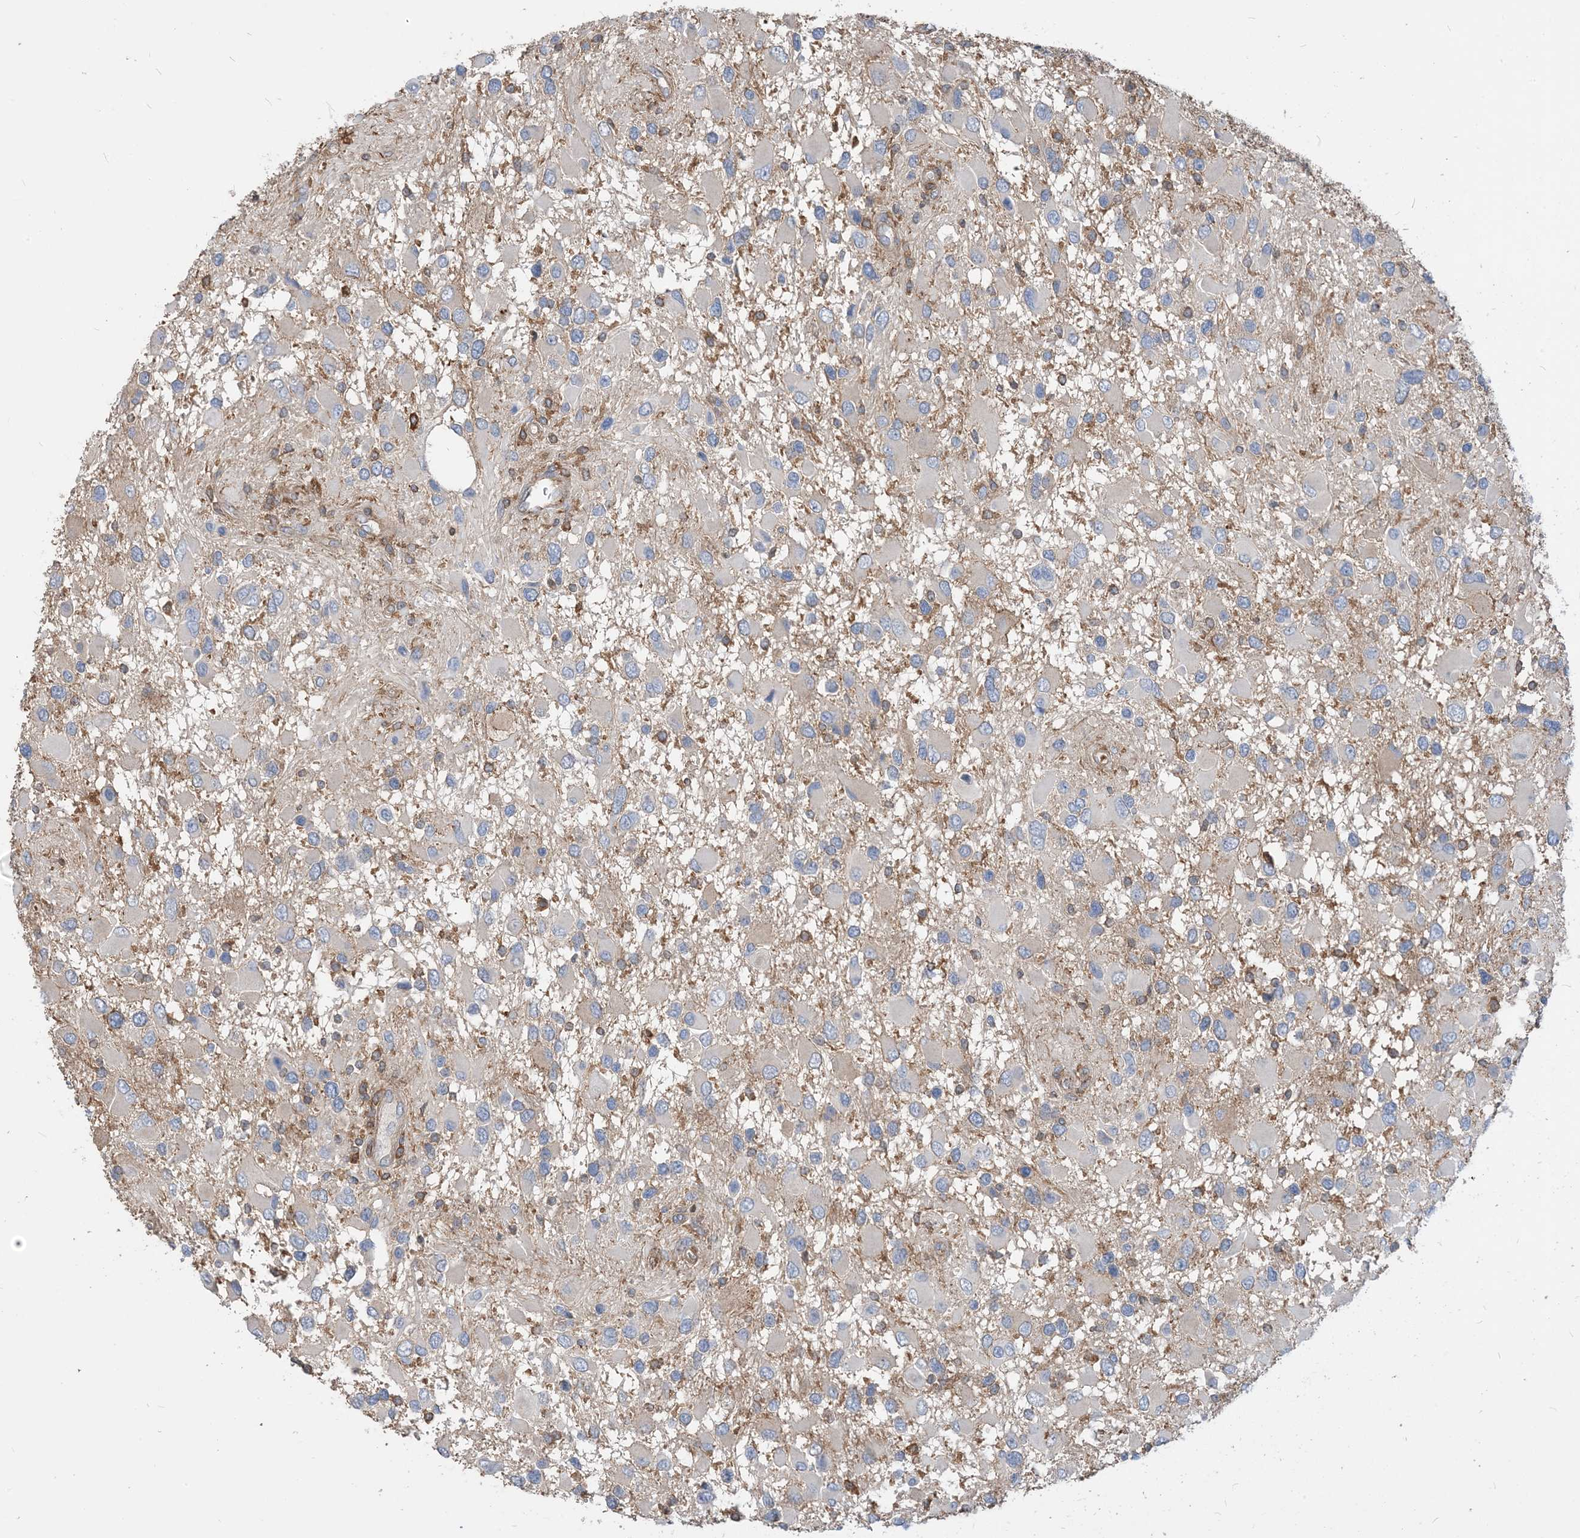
{"staining": {"intensity": "negative", "quantity": "none", "location": "none"}, "tissue": "glioma", "cell_type": "Tumor cells", "image_type": "cancer", "snomed": [{"axis": "morphology", "description": "Glioma, malignant, High grade"}, {"axis": "topography", "description": "Brain"}], "caption": "The image reveals no significant positivity in tumor cells of glioma.", "gene": "PARVG", "patient": {"sex": "male", "age": 53}}